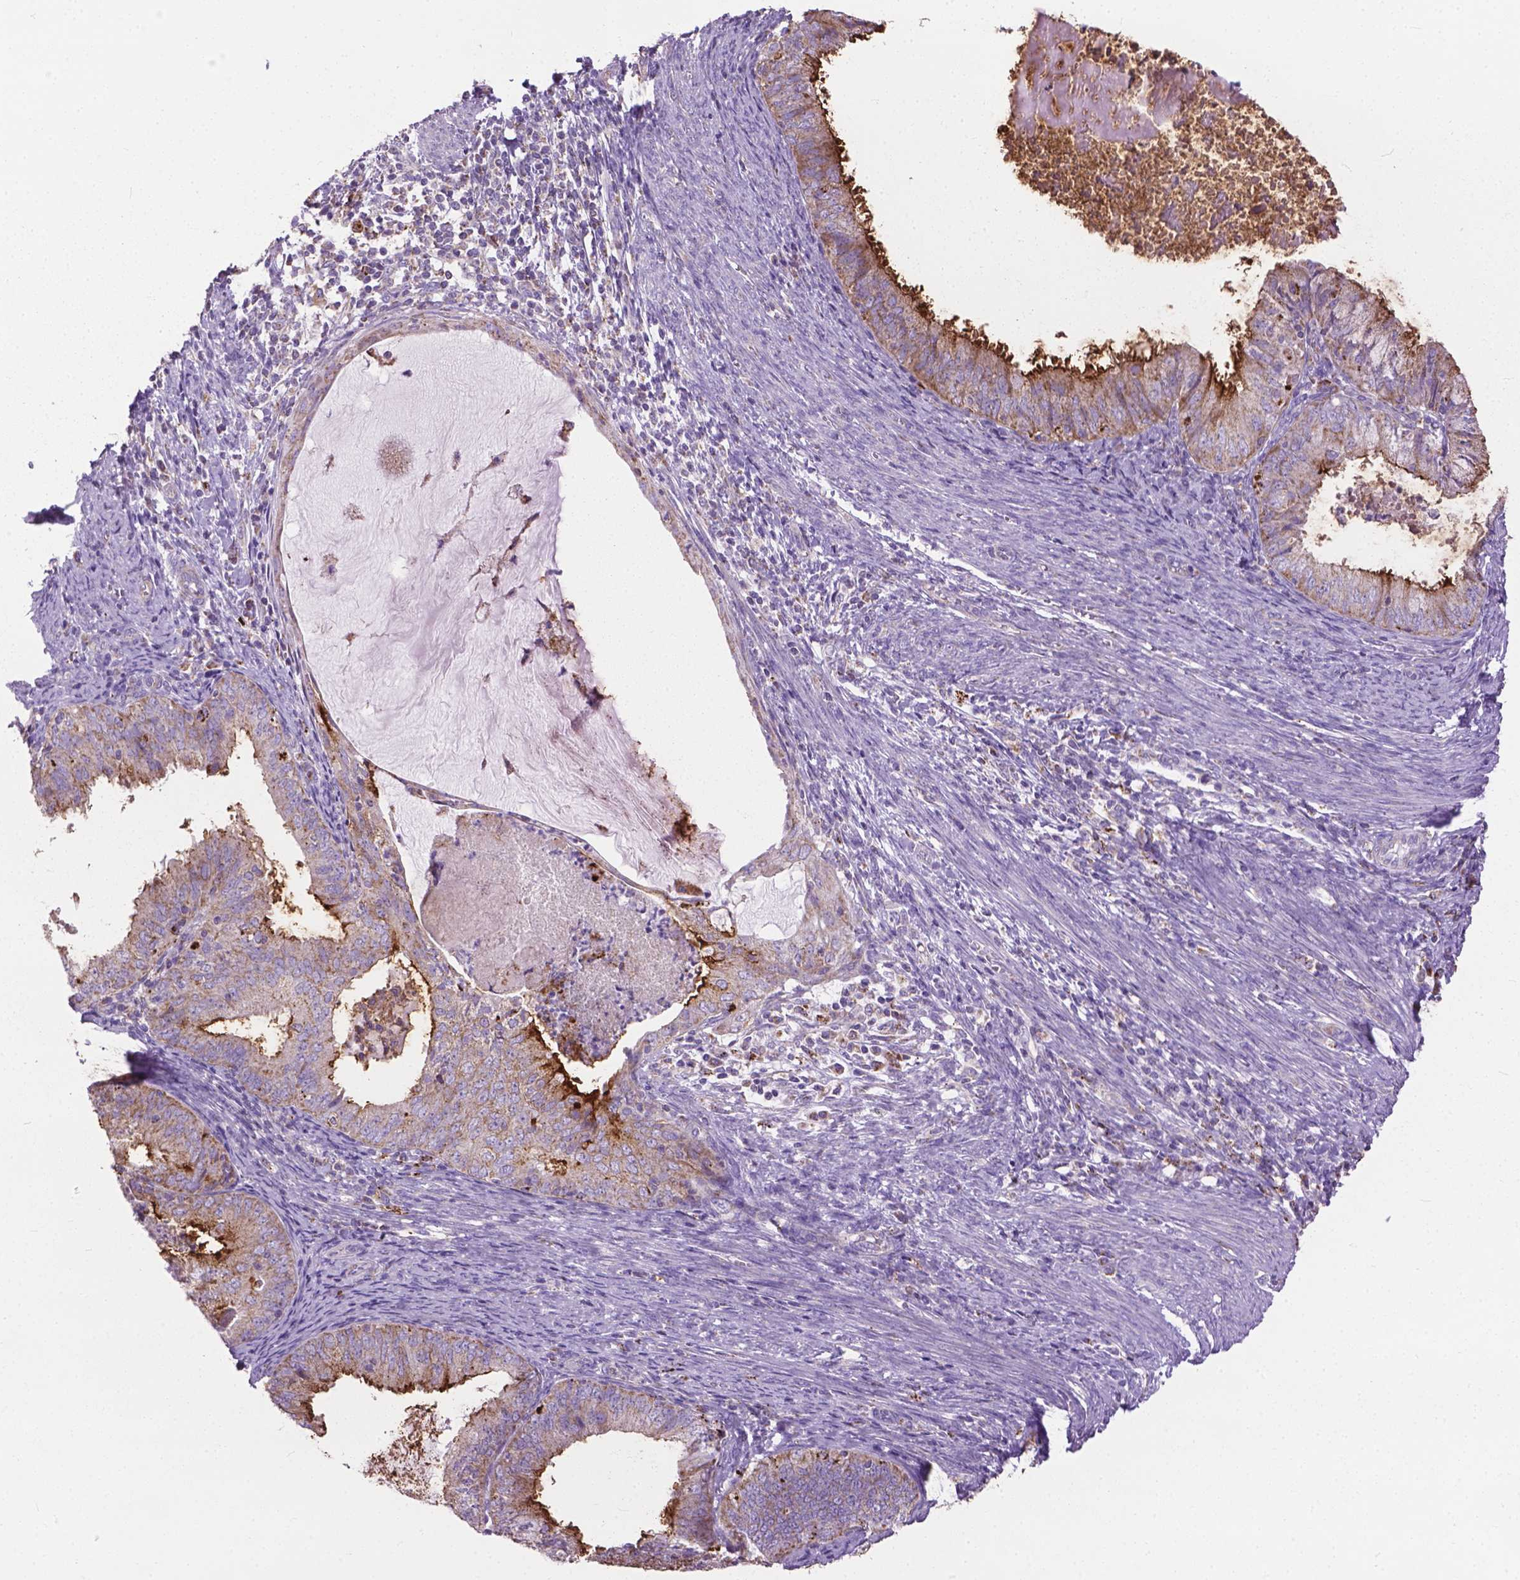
{"staining": {"intensity": "moderate", "quantity": ">75%", "location": "cytoplasmic/membranous"}, "tissue": "endometrial cancer", "cell_type": "Tumor cells", "image_type": "cancer", "snomed": [{"axis": "morphology", "description": "Adenocarcinoma, NOS"}, {"axis": "topography", "description": "Endometrium"}], "caption": "Protein expression by IHC demonstrates moderate cytoplasmic/membranous expression in about >75% of tumor cells in endometrial adenocarcinoma.", "gene": "VDAC1", "patient": {"sex": "female", "age": 57}}